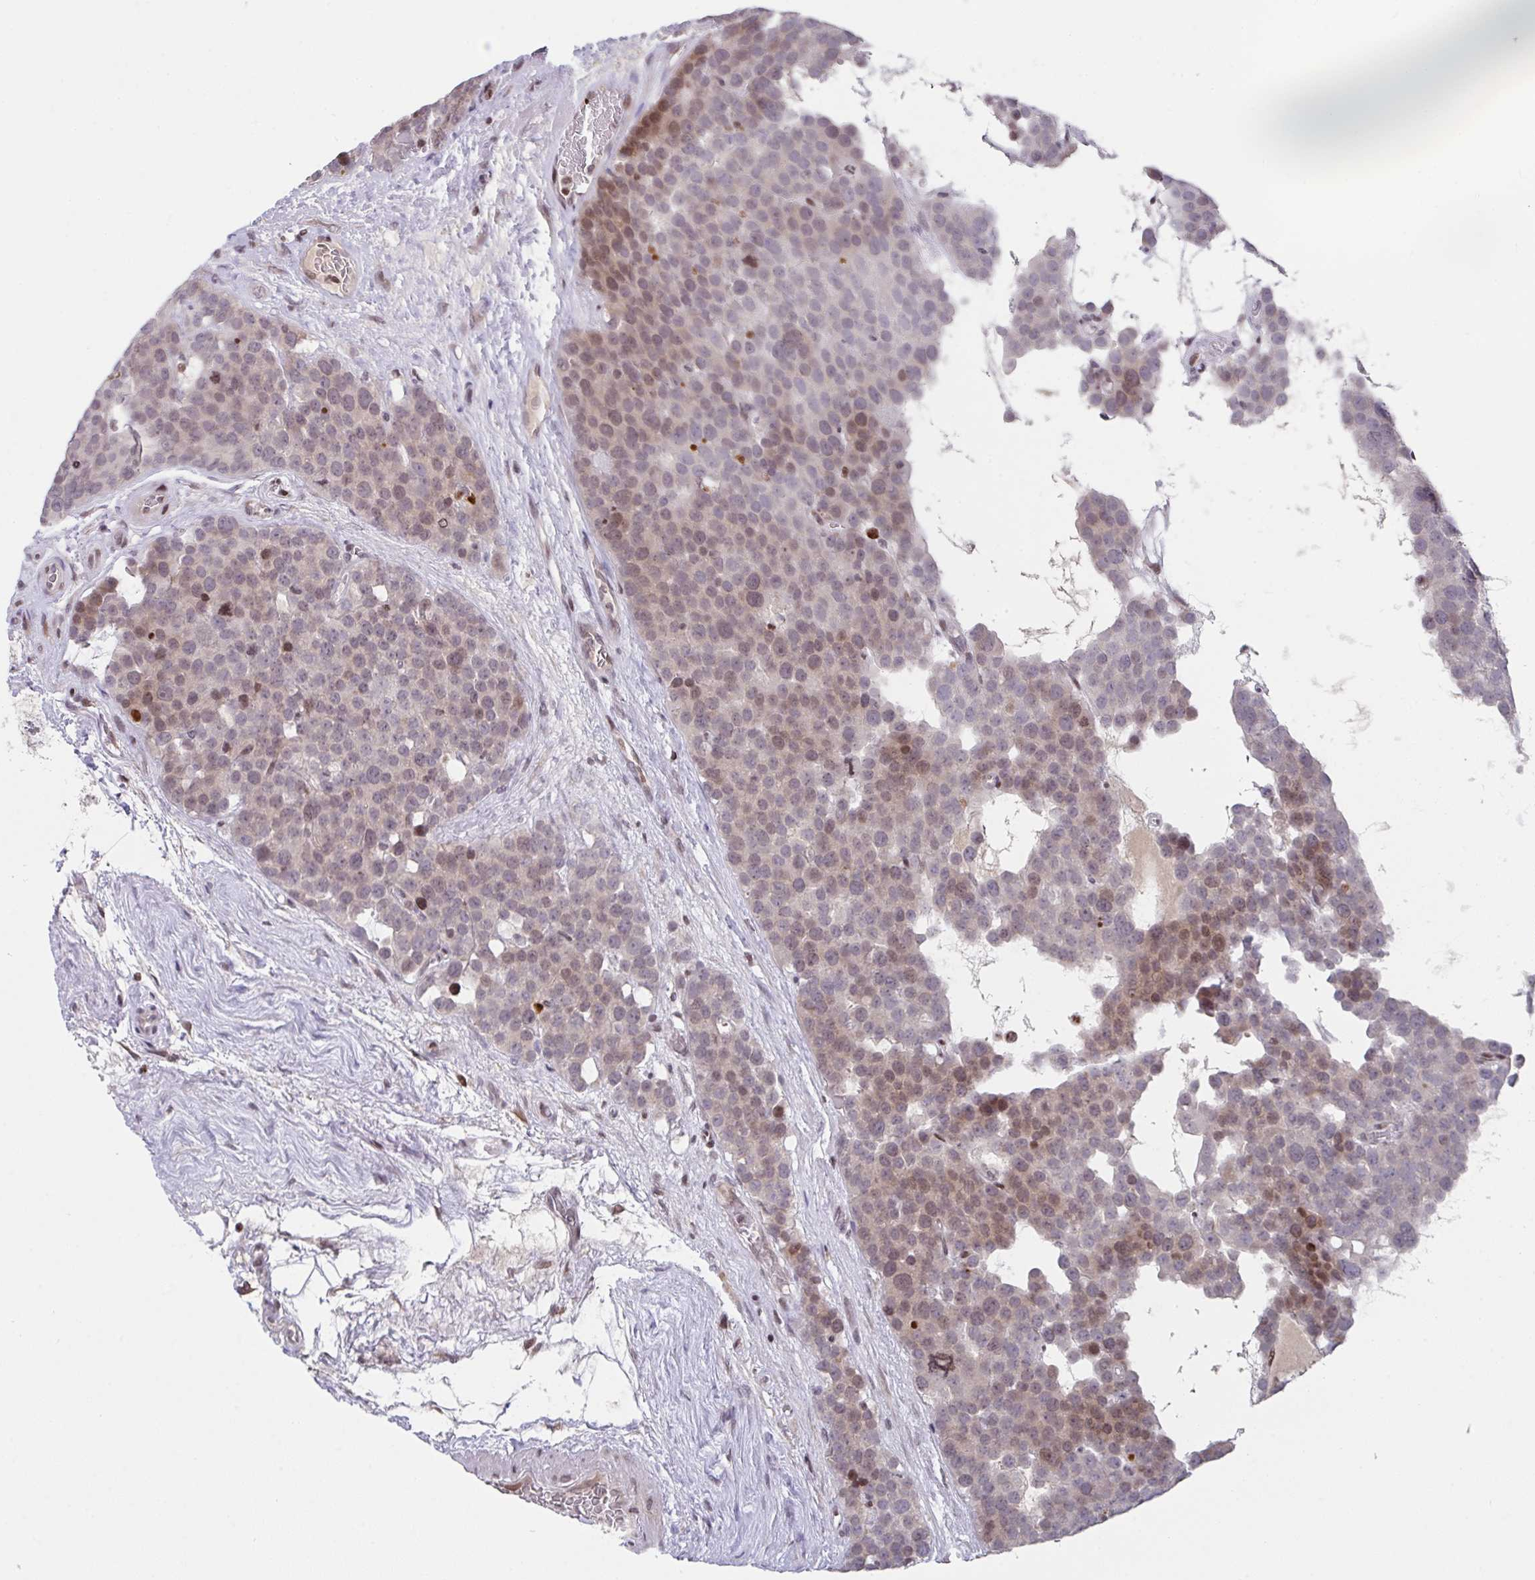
{"staining": {"intensity": "moderate", "quantity": "25%-75%", "location": "nuclear"}, "tissue": "testis cancer", "cell_type": "Tumor cells", "image_type": "cancer", "snomed": [{"axis": "morphology", "description": "Seminoma, NOS"}, {"axis": "topography", "description": "Testis"}], "caption": "Testis cancer was stained to show a protein in brown. There is medium levels of moderate nuclear staining in about 25%-75% of tumor cells.", "gene": "PCDHB8", "patient": {"sex": "male", "age": 71}}